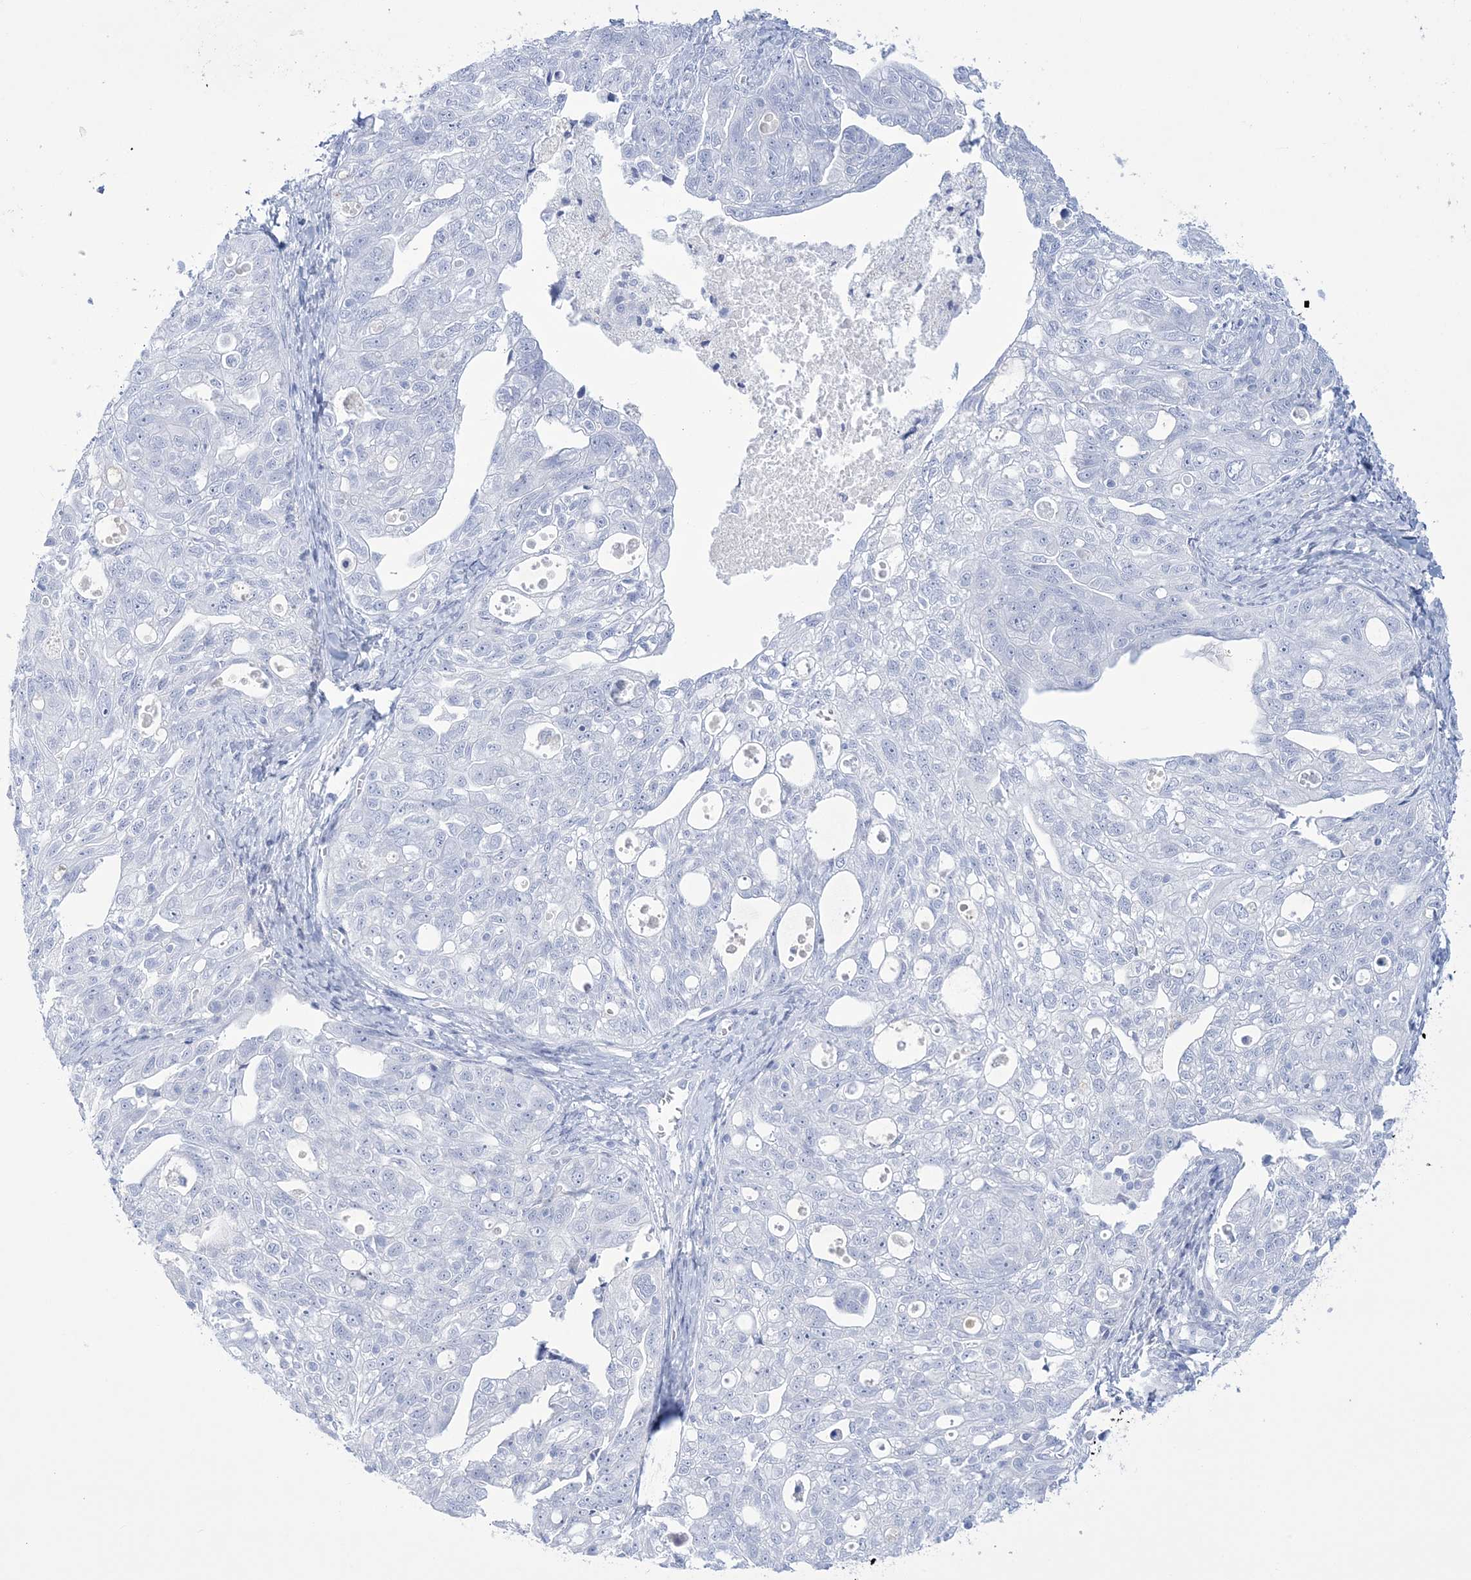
{"staining": {"intensity": "negative", "quantity": "none", "location": "none"}, "tissue": "ovarian cancer", "cell_type": "Tumor cells", "image_type": "cancer", "snomed": [{"axis": "morphology", "description": "Carcinoma, NOS"}, {"axis": "morphology", "description": "Cystadenocarcinoma, serous, NOS"}, {"axis": "topography", "description": "Ovary"}], "caption": "IHC of ovarian serous cystadenocarcinoma displays no expression in tumor cells.", "gene": "RBP2", "patient": {"sex": "female", "age": 69}}